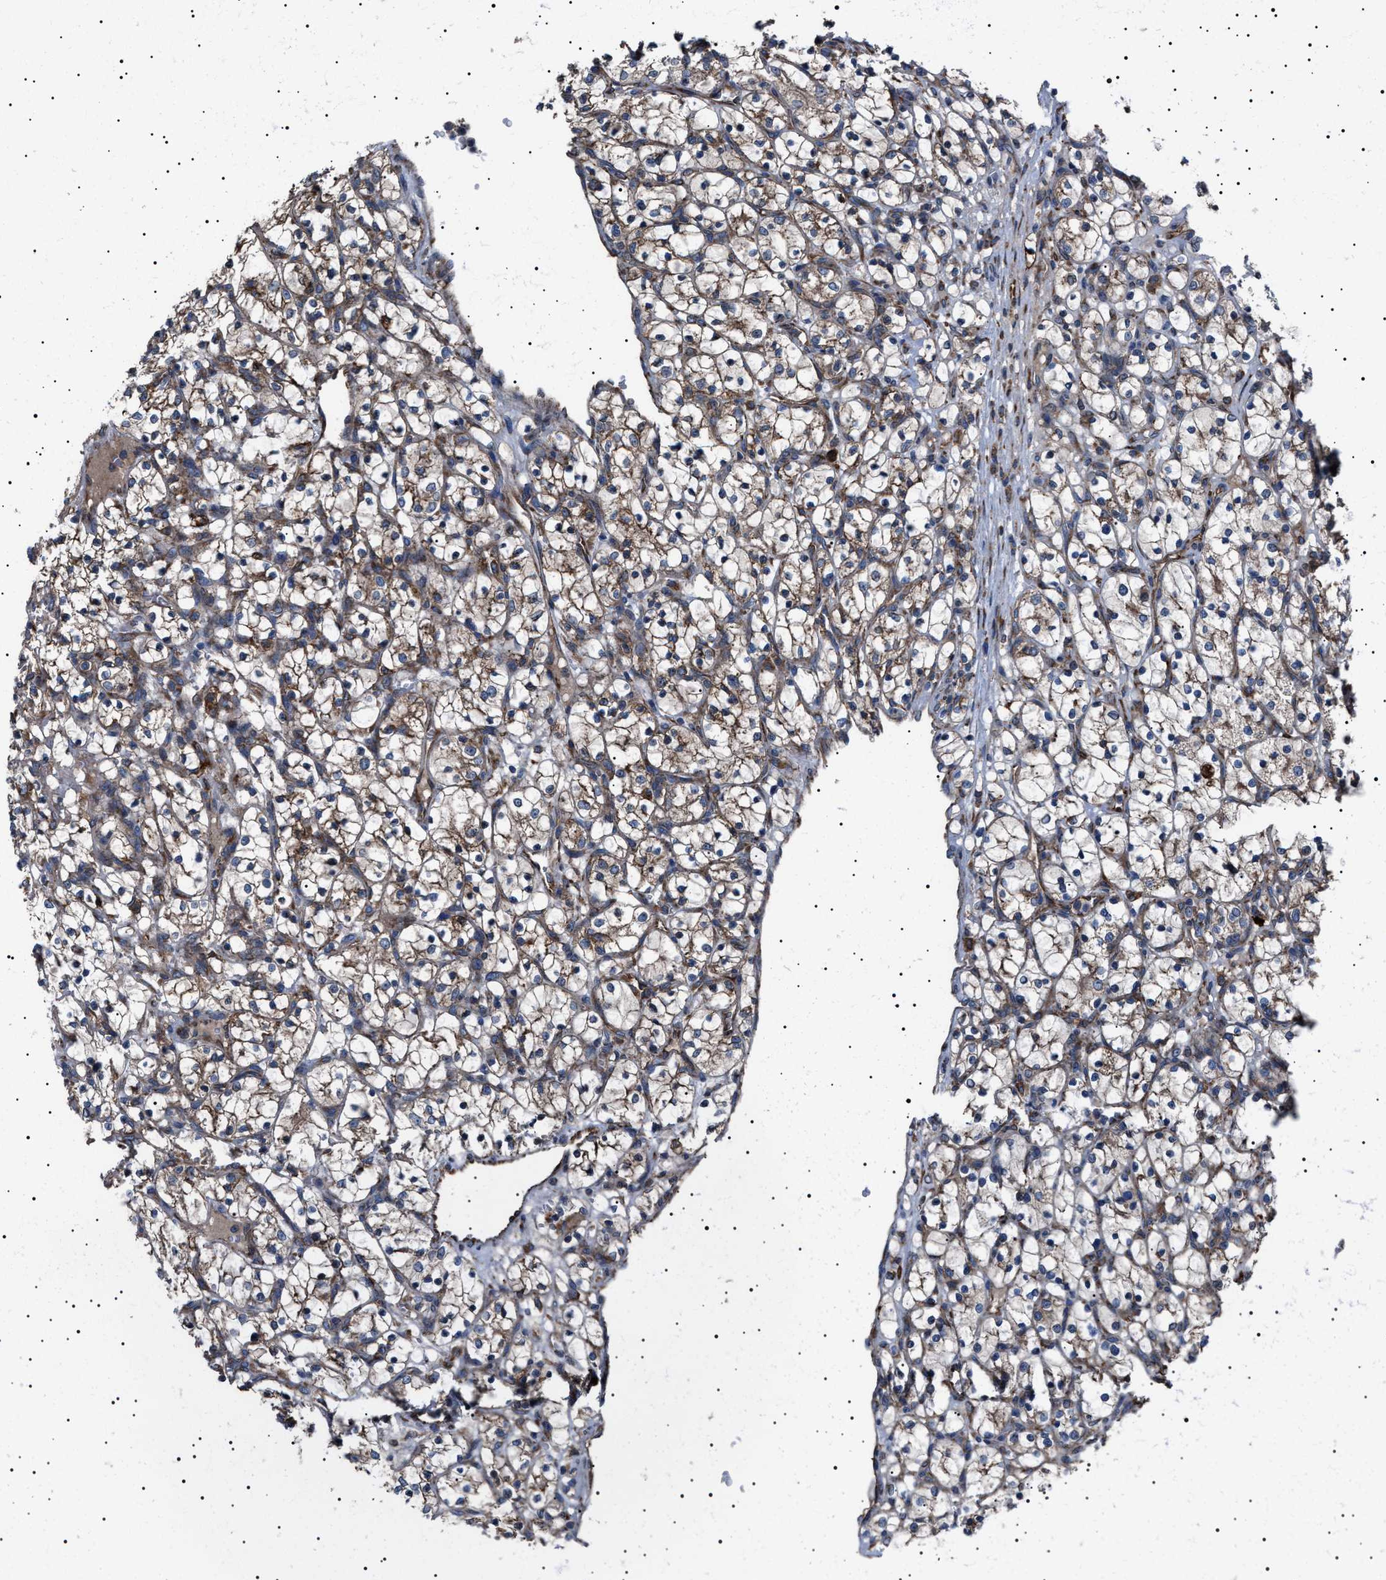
{"staining": {"intensity": "weak", "quantity": ">75%", "location": "cytoplasmic/membranous"}, "tissue": "renal cancer", "cell_type": "Tumor cells", "image_type": "cancer", "snomed": [{"axis": "morphology", "description": "Adenocarcinoma, NOS"}, {"axis": "topography", "description": "Kidney"}], "caption": "Adenocarcinoma (renal) stained with immunohistochemistry shows weak cytoplasmic/membranous positivity in about >75% of tumor cells.", "gene": "TOP1MT", "patient": {"sex": "female", "age": 69}}